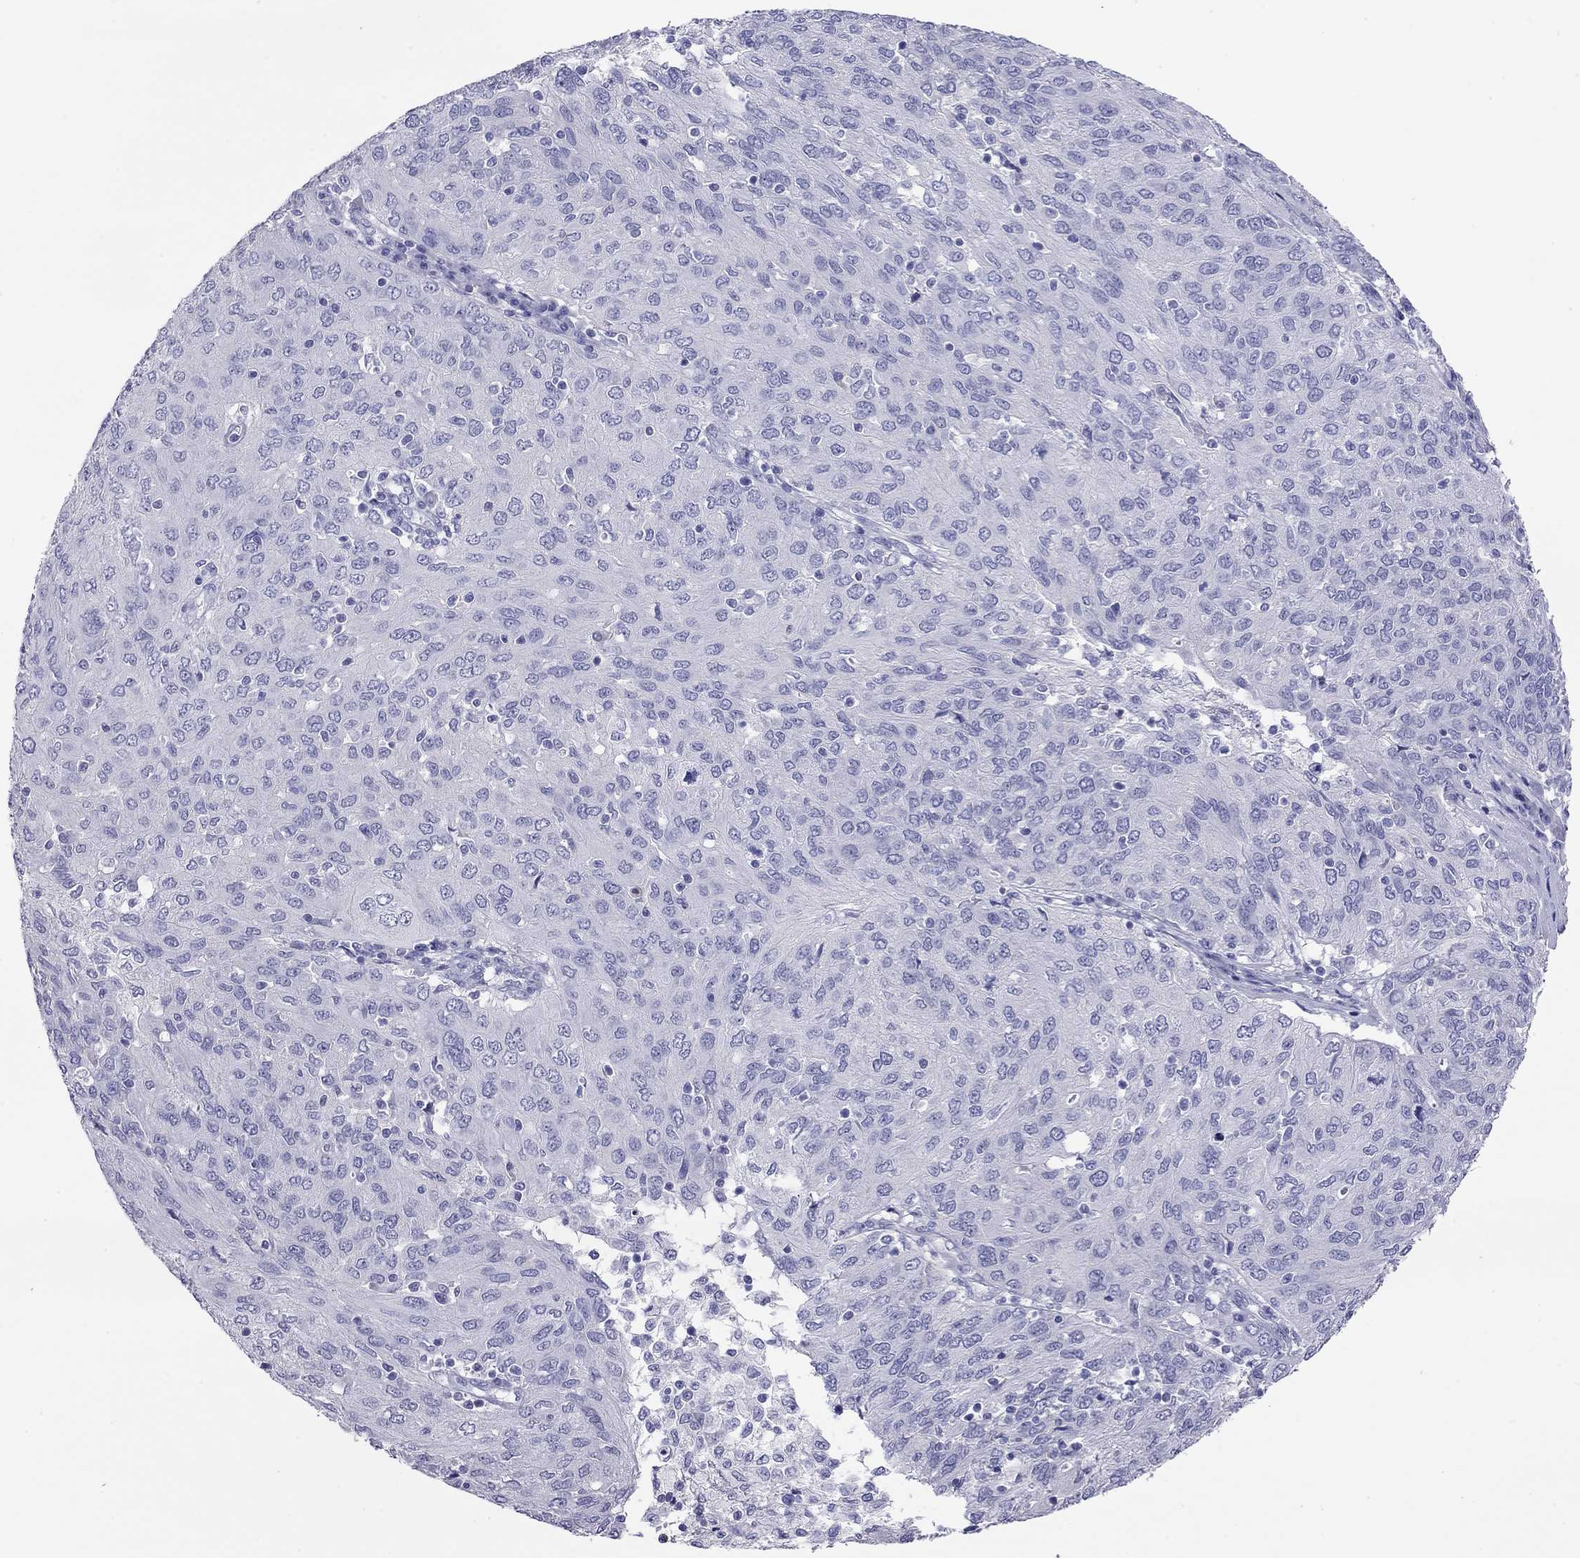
{"staining": {"intensity": "negative", "quantity": "none", "location": "none"}, "tissue": "ovarian cancer", "cell_type": "Tumor cells", "image_type": "cancer", "snomed": [{"axis": "morphology", "description": "Carcinoma, endometroid"}, {"axis": "topography", "description": "Ovary"}], "caption": "This is an IHC photomicrograph of human ovarian cancer (endometroid carcinoma). There is no staining in tumor cells.", "gene": "ODF4", "patient": {"sex": "female", "age": 50}}